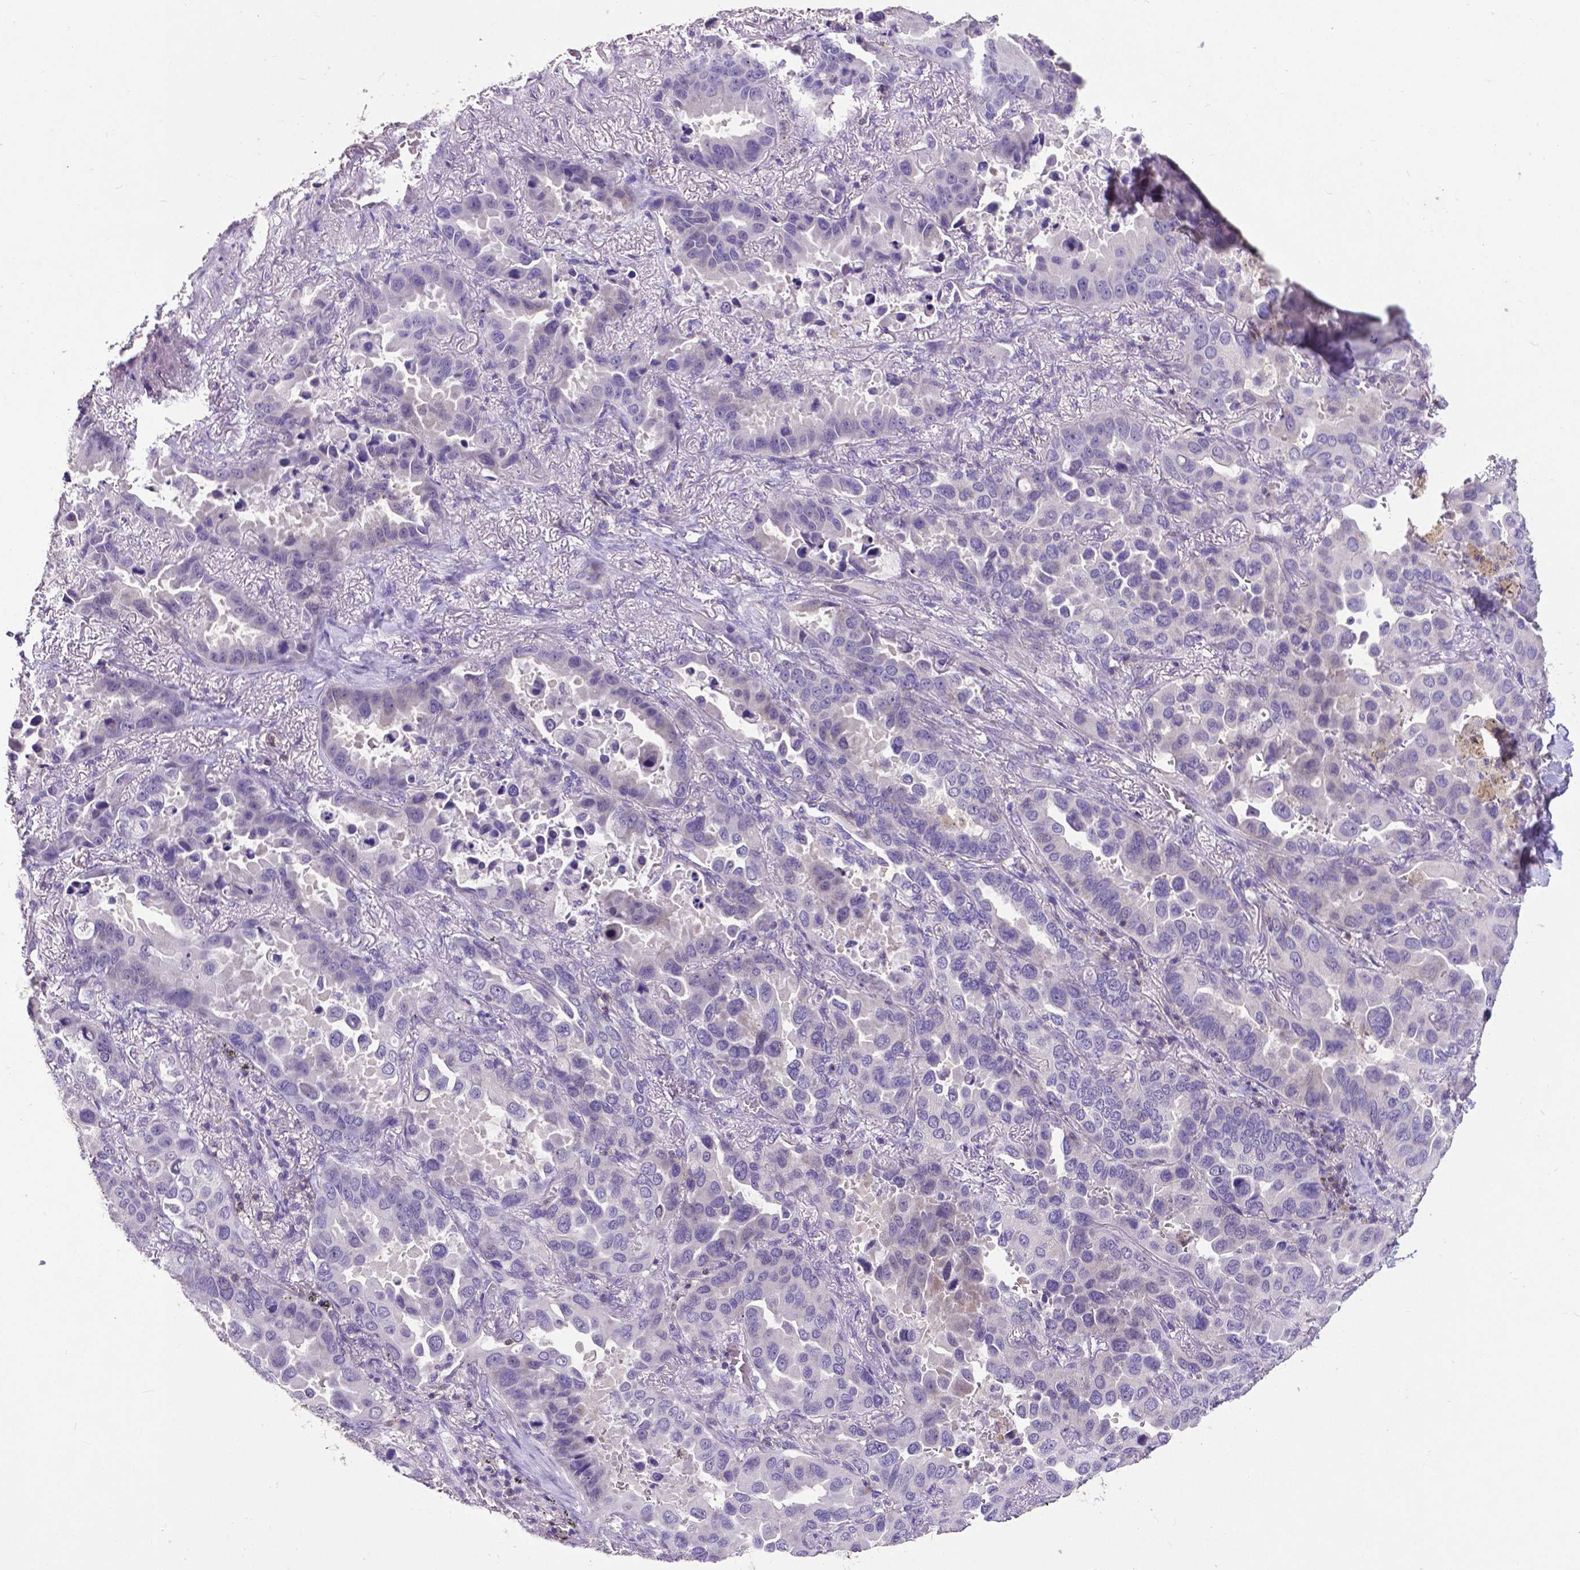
{"staining": {"intensity": "negative", "quantity": "none", "location": "none"}, "tissue": "lung cancer", "cell_type": "Tumor cells", "image_type": "cancer", "snomed": [{"axis": "morphology", "description": "Adenocarcinoma, NOS"}, {"axis": "topography", "description": "Lung"}], "caption": "Tumor cells are negative for protein expression in human lung cancer (adenocarcinoma).", "gene": "CD4", "patient": {"sex": "male", "age": 64}}